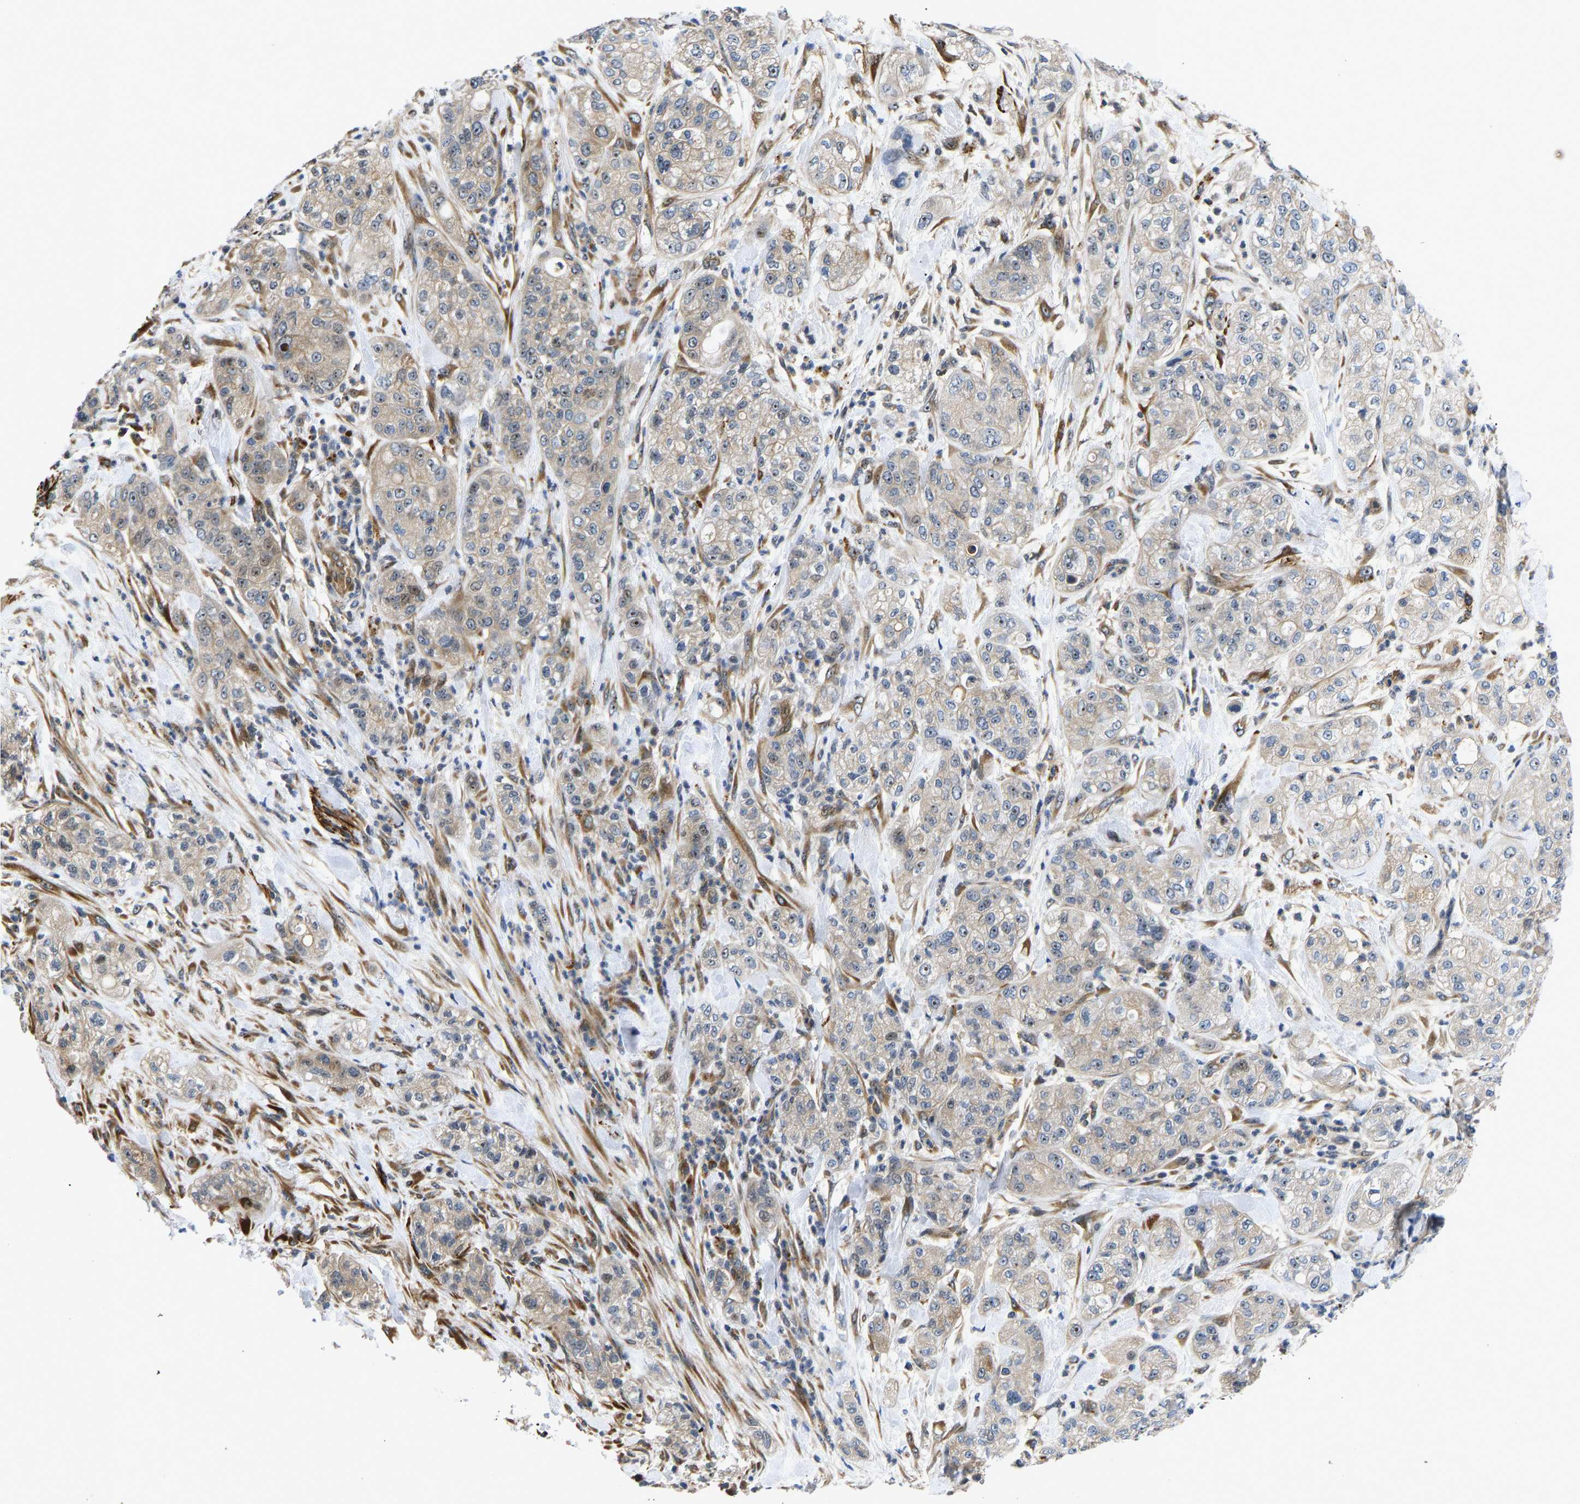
{"staining": {"intensity": "weak", "quantity": "25%-75%", "location": "cytoplasmic/membranous,nuclear"}, "tissue": "pancreatic cancer", "cell_type": "Tumor cells", "image_type": "cancer", "snomed": [{"axis": "morphology", "description": "Adenocarcinoma, NOS"}, {"axis": "topography", "description": "Pancreas"}], "caption": "Immunohistochemistry (IHC) image of neoplastic tissue: pancreatic cancer stained using immunohistochemistry (IHC) displays low levels of weak protein expression localized specifically in the cytoplasmic/membranous and nuclear of tumor cells, appearing as a cytoplasmic/membranous and nuclear brown color.", "gene": "RESF1", "patient": {"sex": "female", "age": 78}}